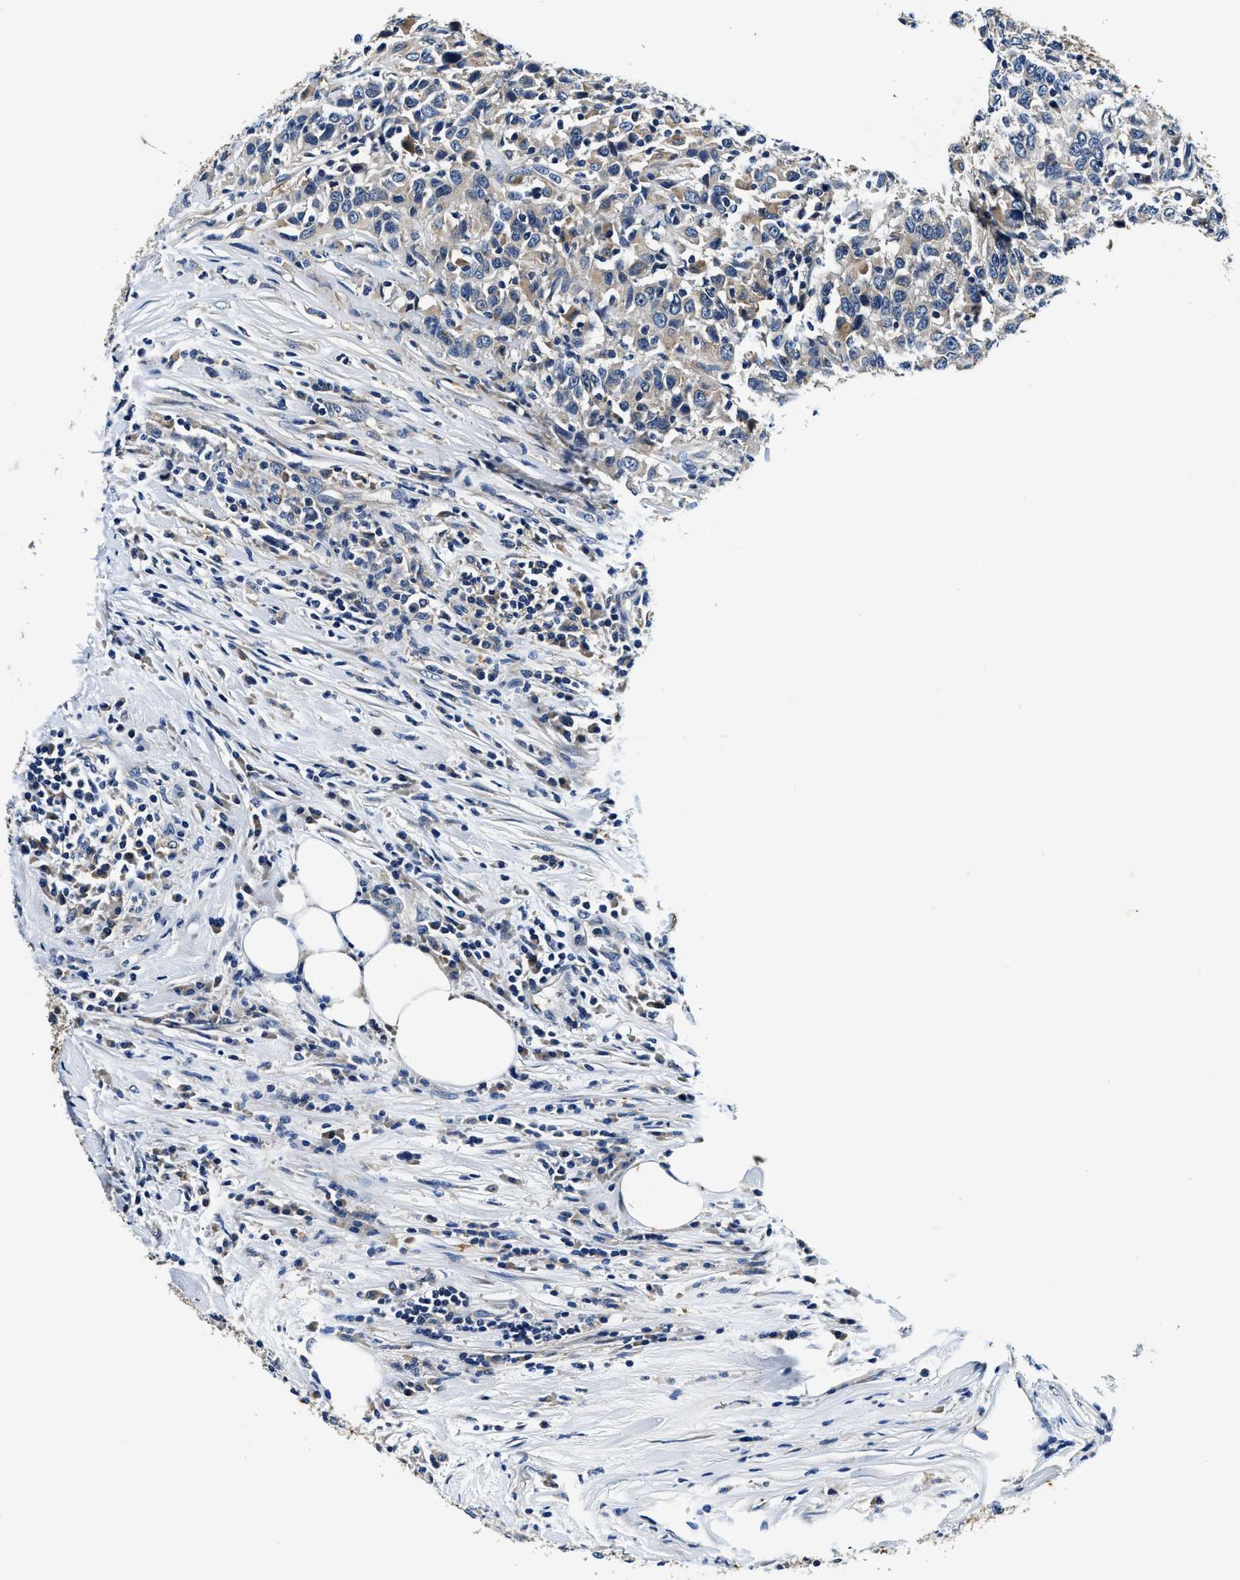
{"staining": {"intensity": "negative", "quantity": "none", "location": "none"}, "tissue": "urothelial cancer", "cell_type": "Tumor cells", "image_type": "cancer", "snomed": [{"axis": "morphology", "description": "Urothelial carcinoma, High grade"}, {"axis": "topography", "description": "Urinary bladder"}], "caption": "DAB immunohistochemical staining of urothelial carcinoma (high-grade) reveals no significant expression in tumor cells.", "gene": "PI4KB", "patient": {"sex": "male", "age": 61}}